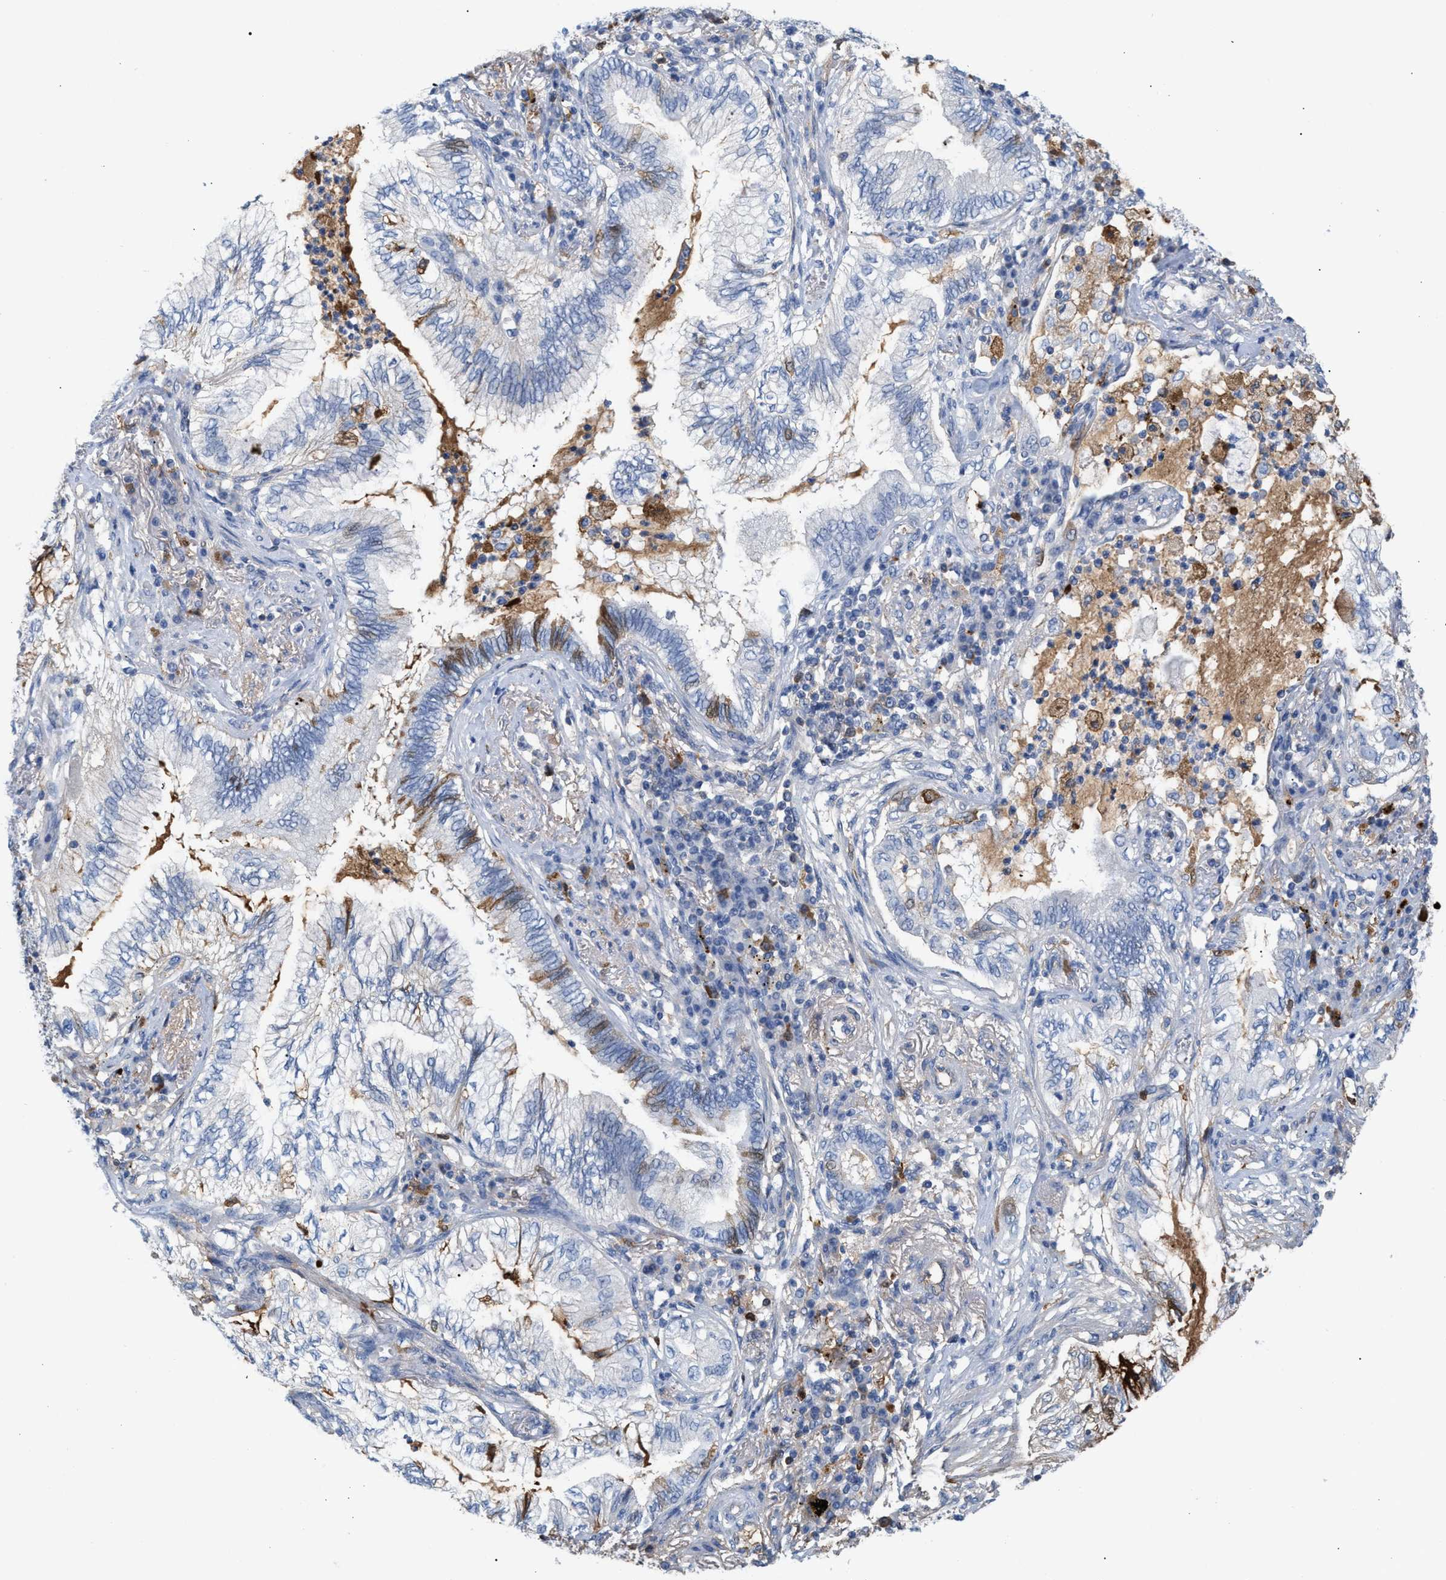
{"staining": {"intensity": "moderate", "quantity": "<25%", "location": "cytoplasmic/membranous"}, "tissue": "lung cancer", "cell_type": "Tumor cells", "image_type": "cancer", "snomed": [{"axis": "morphology", "description": "Normal tissue, NOS"}, {"axis": "morphology", "description": "Adenocarcinoma, NOS"}, {"axis": "topography", "description": "Bronchus"}, {"axis": "topography", "description": "Lung"}], "caption": "The immunohistochemical stain labels moderate cytoplasmic/membranous expression in tumor cells of lung adenocarcinoma tissue.", "gene": "APOH", "patient": {"sex": "female", "age": 70}}